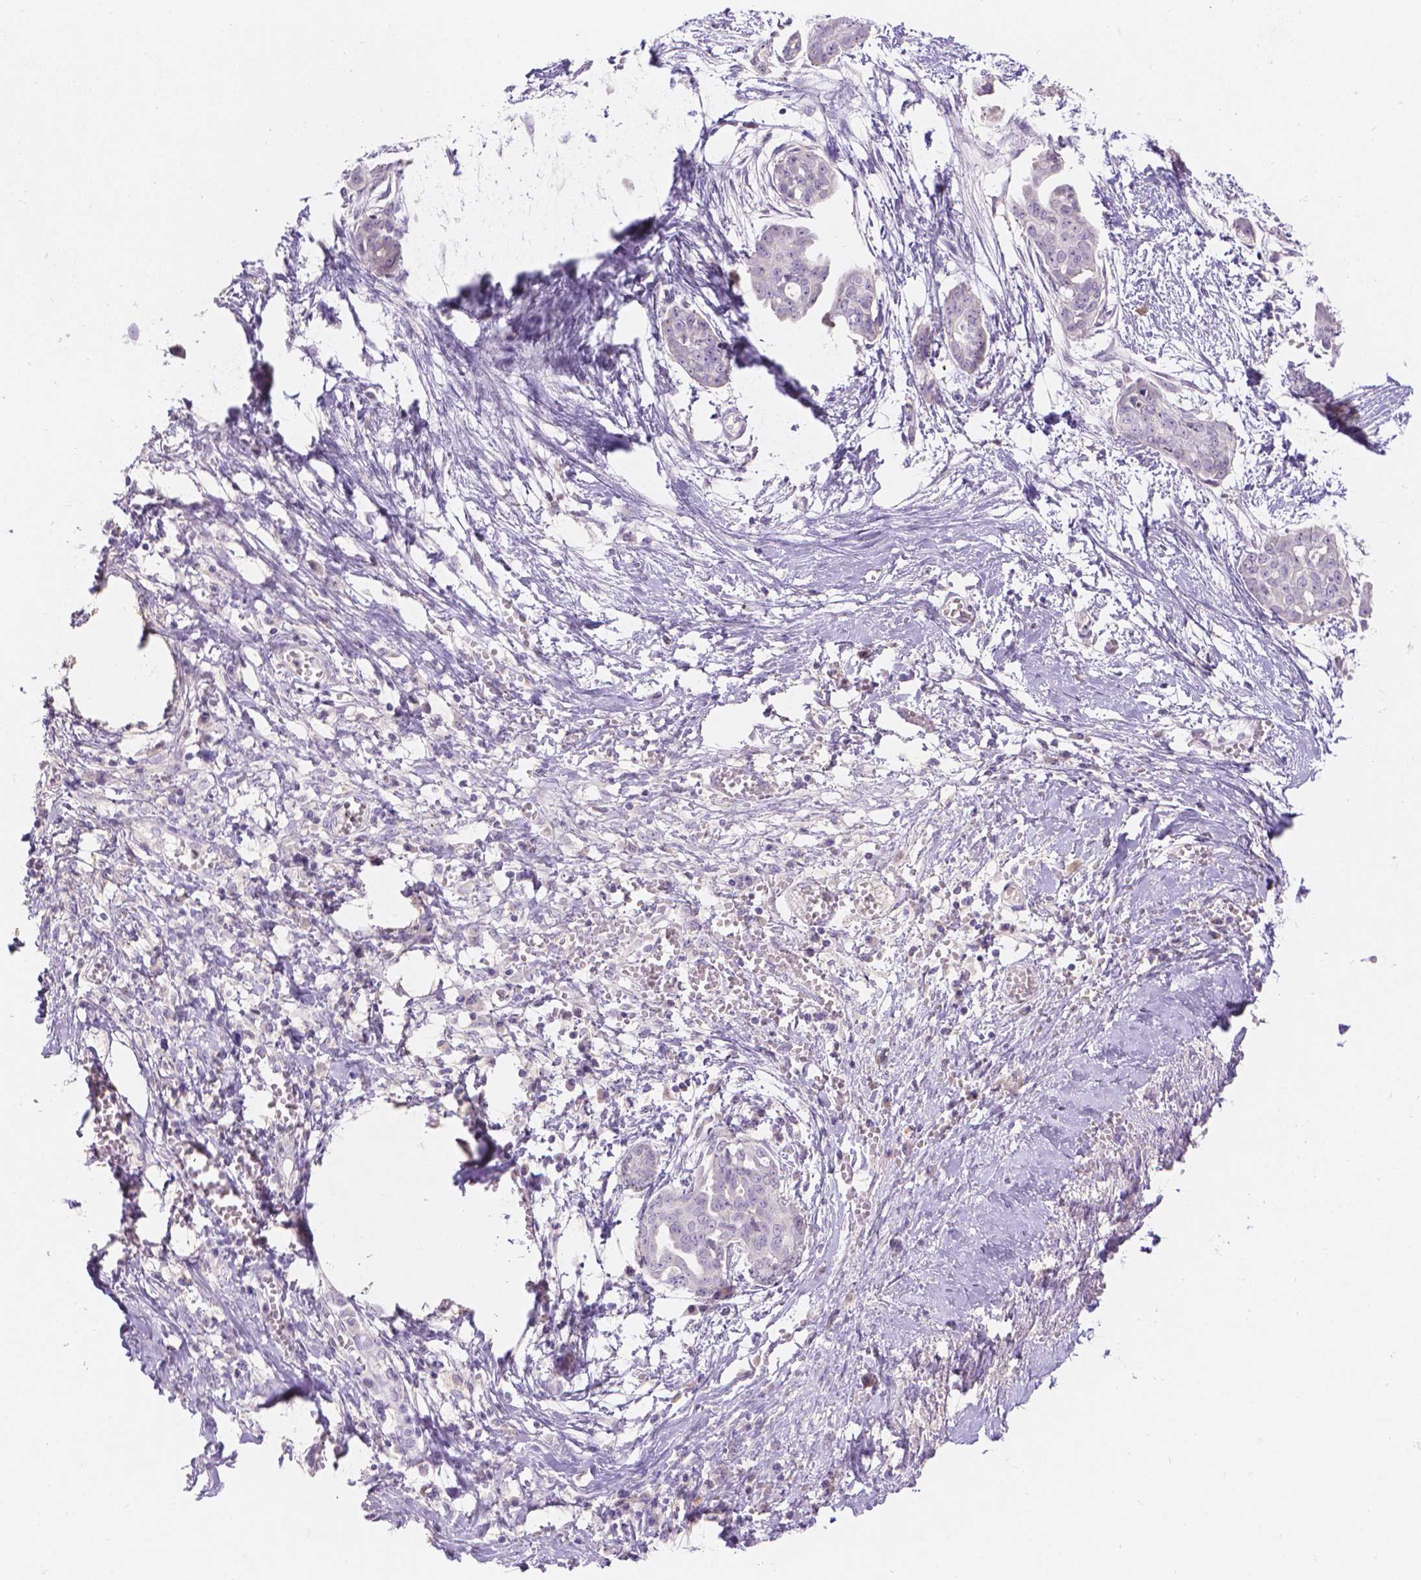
{"staining": {"intensity": "negative", "quantity": "none", "location": "none"}, "tissue": "ovarian cancer", "cell_type": "Tumor cells", "image_type": "cancer", "snomed": [{"axis": "morphology", "description": "Cystadenocarcinoma, serous, NOS"}, {"axis": "topography", "description": "Ovary"}], "caption": "Protein analysis of ovarian cancer reveals no significant expression in tumor cells.", "gene": "DCAF4L1", "patient": {"sex": "female", "age": 71}}